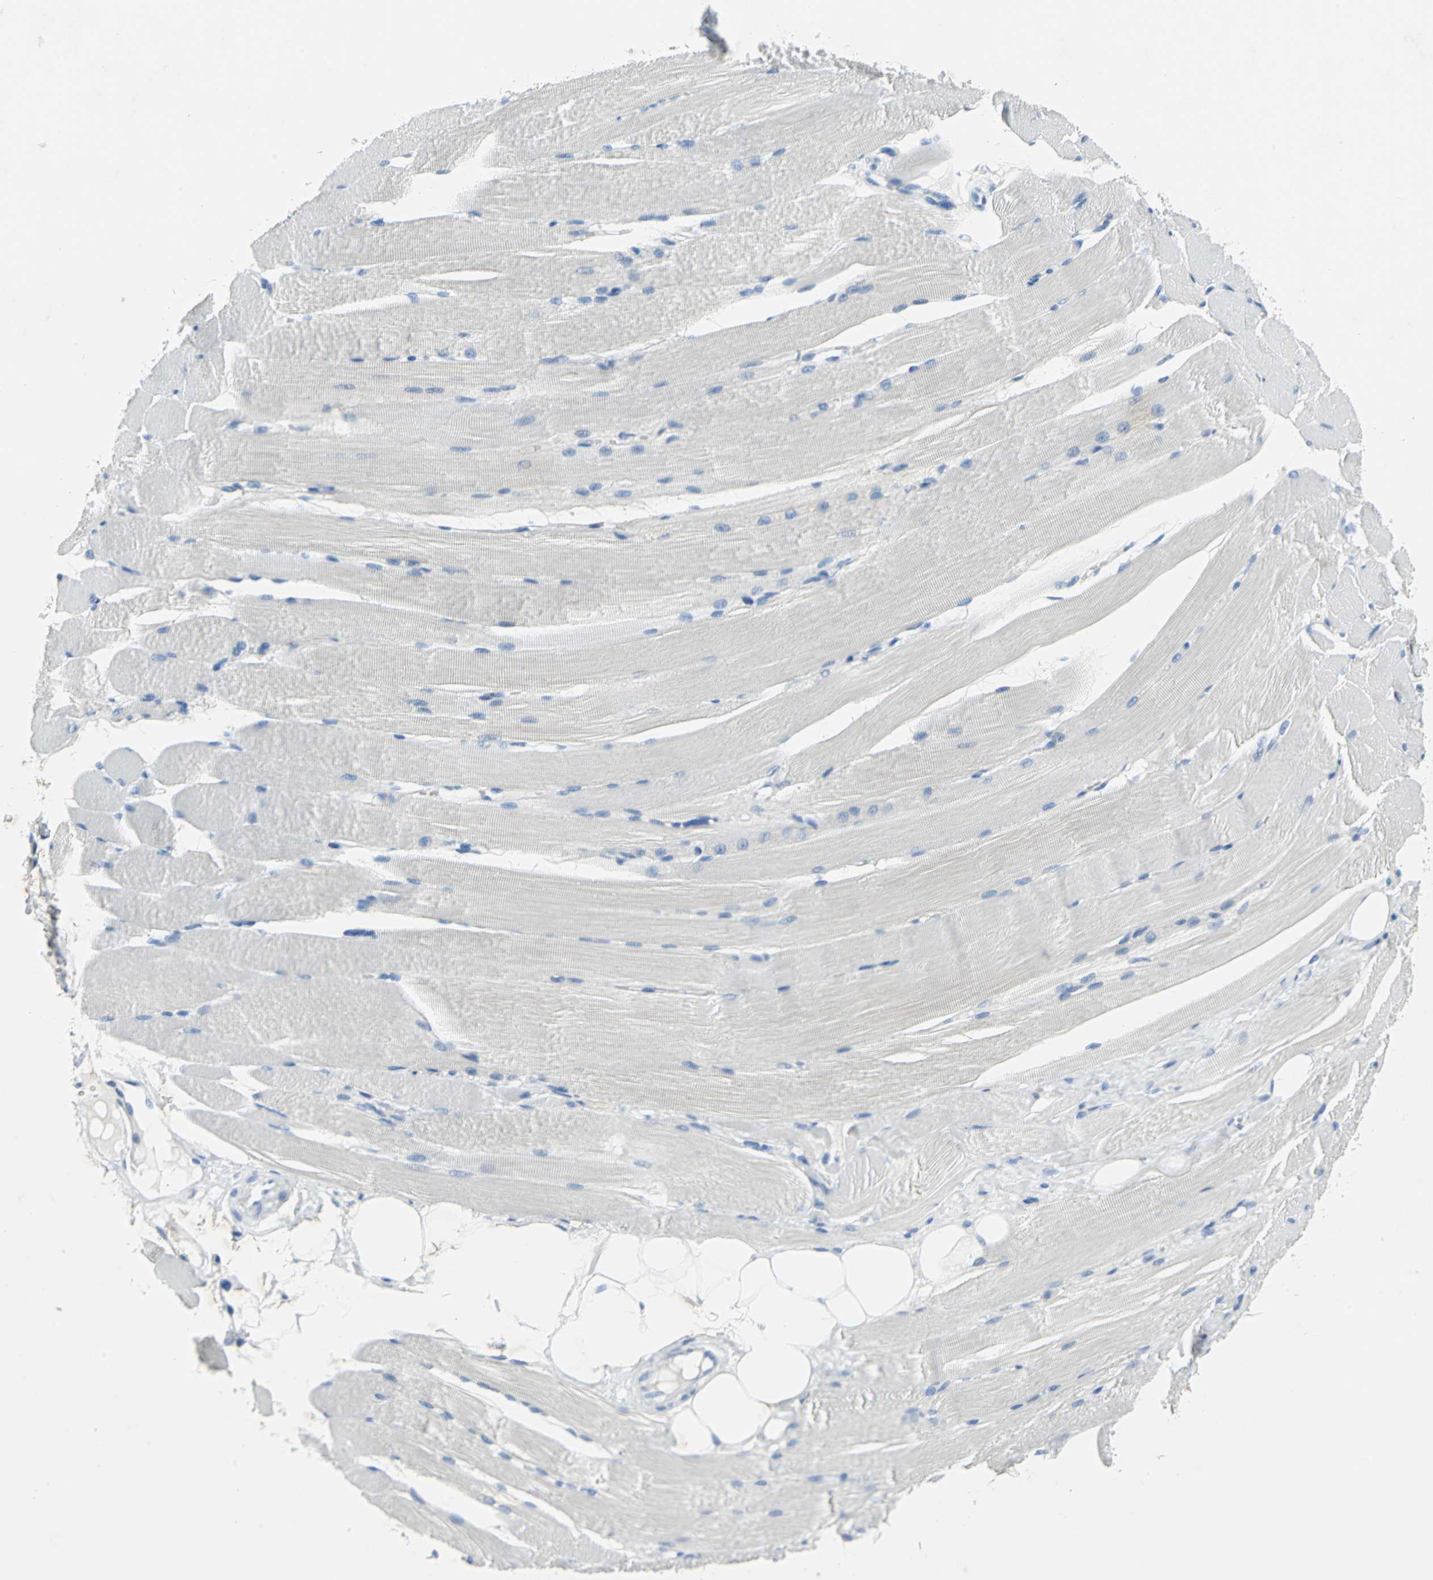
{"staining": {"intensity": "negative", "quantity": "none", "location": "none"}, "tissue": "skeletal muscle", "cell_type": "Myocytes", "image_type": "normal", "snomed": [{"axis": "morphology", "description": "Normal tissue, NOS"}, {"axis": "topography", "description": "Skeletal muscle"}, {"axis": "topography", "description": "Peripheral nerve tissue"}], "caption": "Photomicrograph shows no significant protein expression in myocytes of benign skeletal muscle.", "gene": "SFN", "patient": {"sex": "female", "age": 84}}